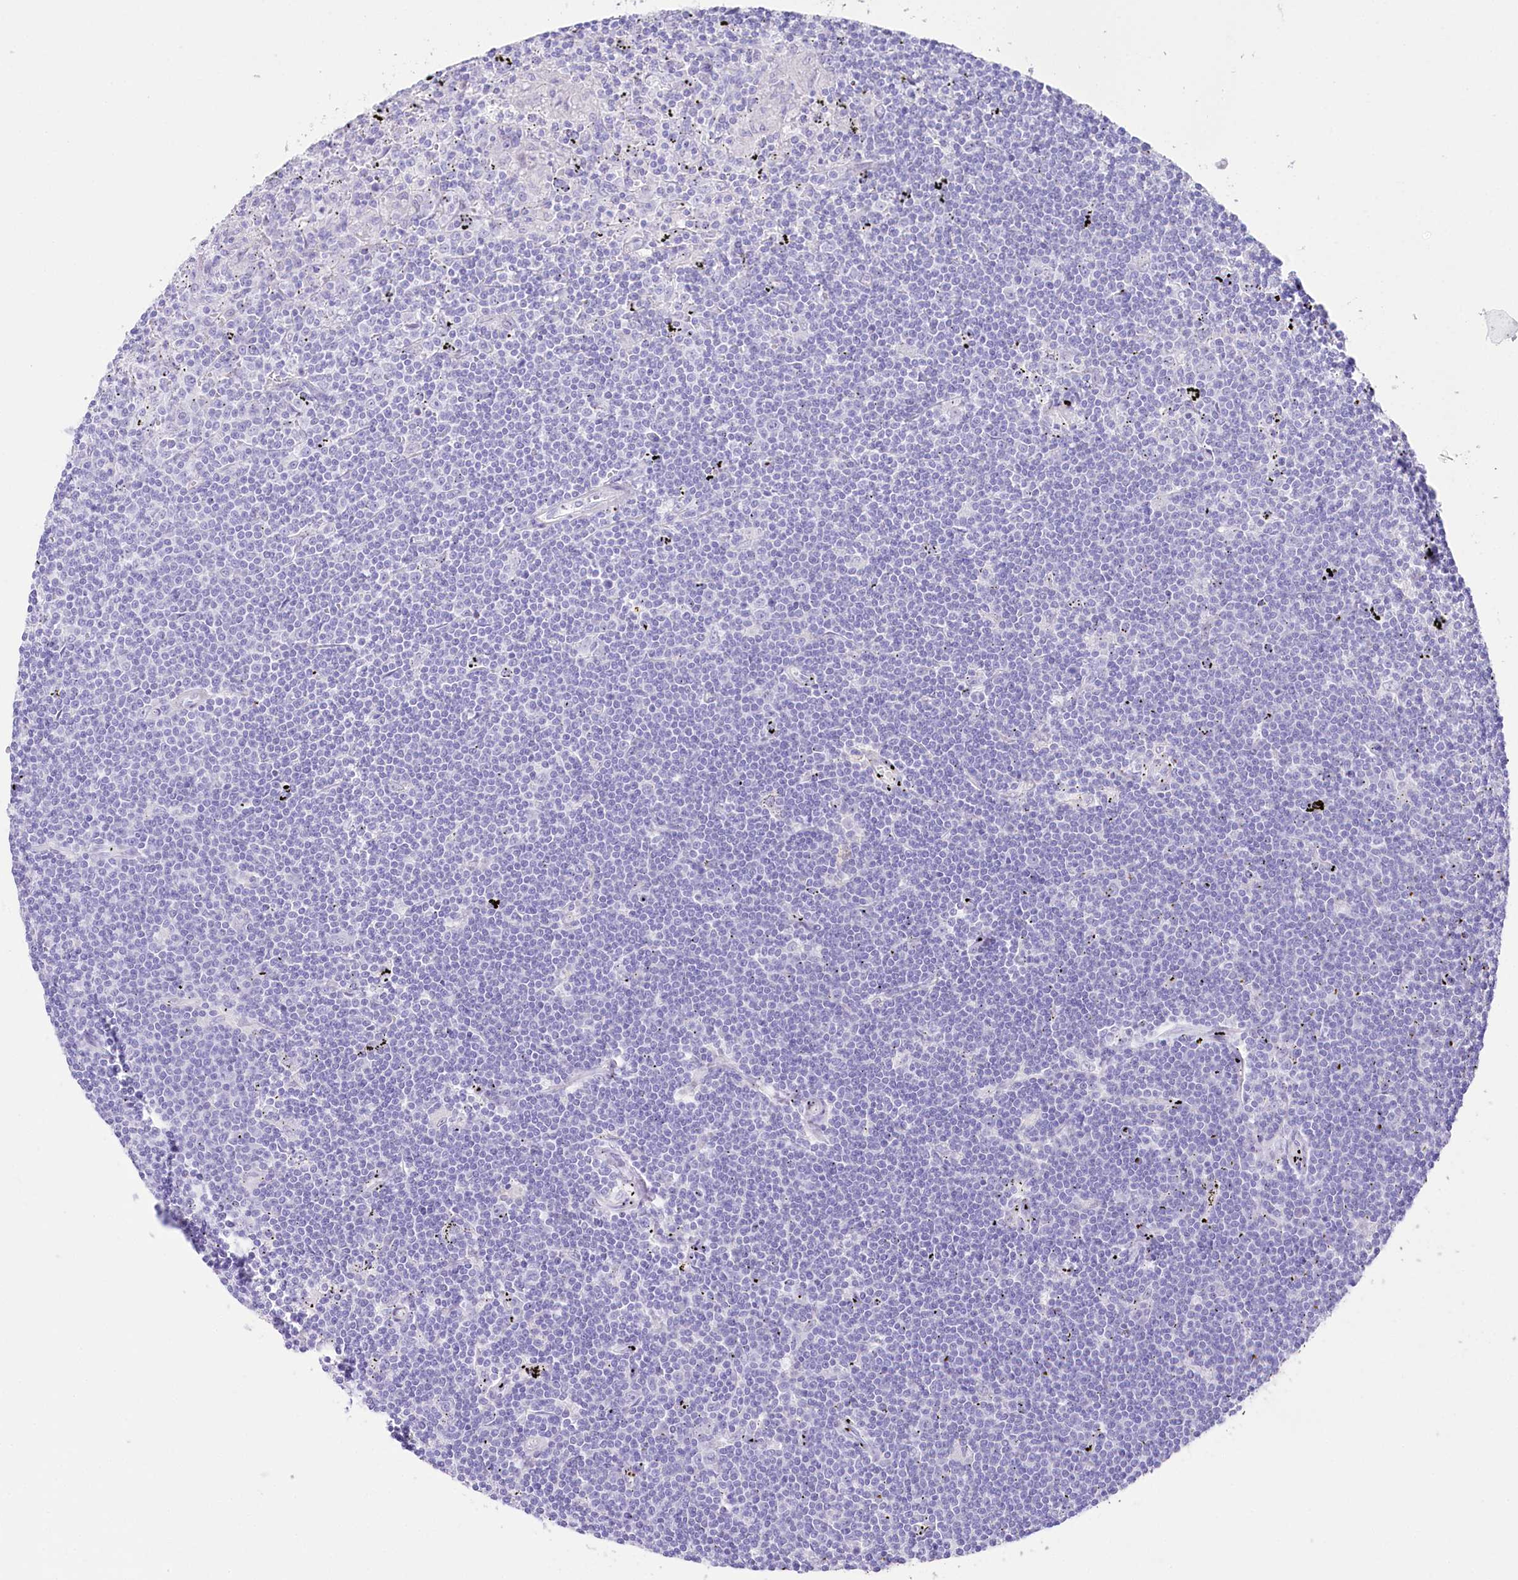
{"staining": {"intensity": "negative", "quantity": "none", "location": "none"}, "tissue": "lymphoma", "cell_type": "Tumor cells", "image_type": "cancer", "snomed": [{"axis": "morphology", "description": "Malignant lymphoma, non-Hodgkin's type, Low grade"}, {"axis": "topography", "description": "Spleen"}], "caption": "High magnification brightfield microscopy of low-grade malignant lymphoma, non-Hodgkin's type stained with DAB (brown) and counterstained with hematoxylin (blue): tumor cells show no significant positivity.", "gene": "CSN3", "patient": {"sex": "male", "age": 76}}